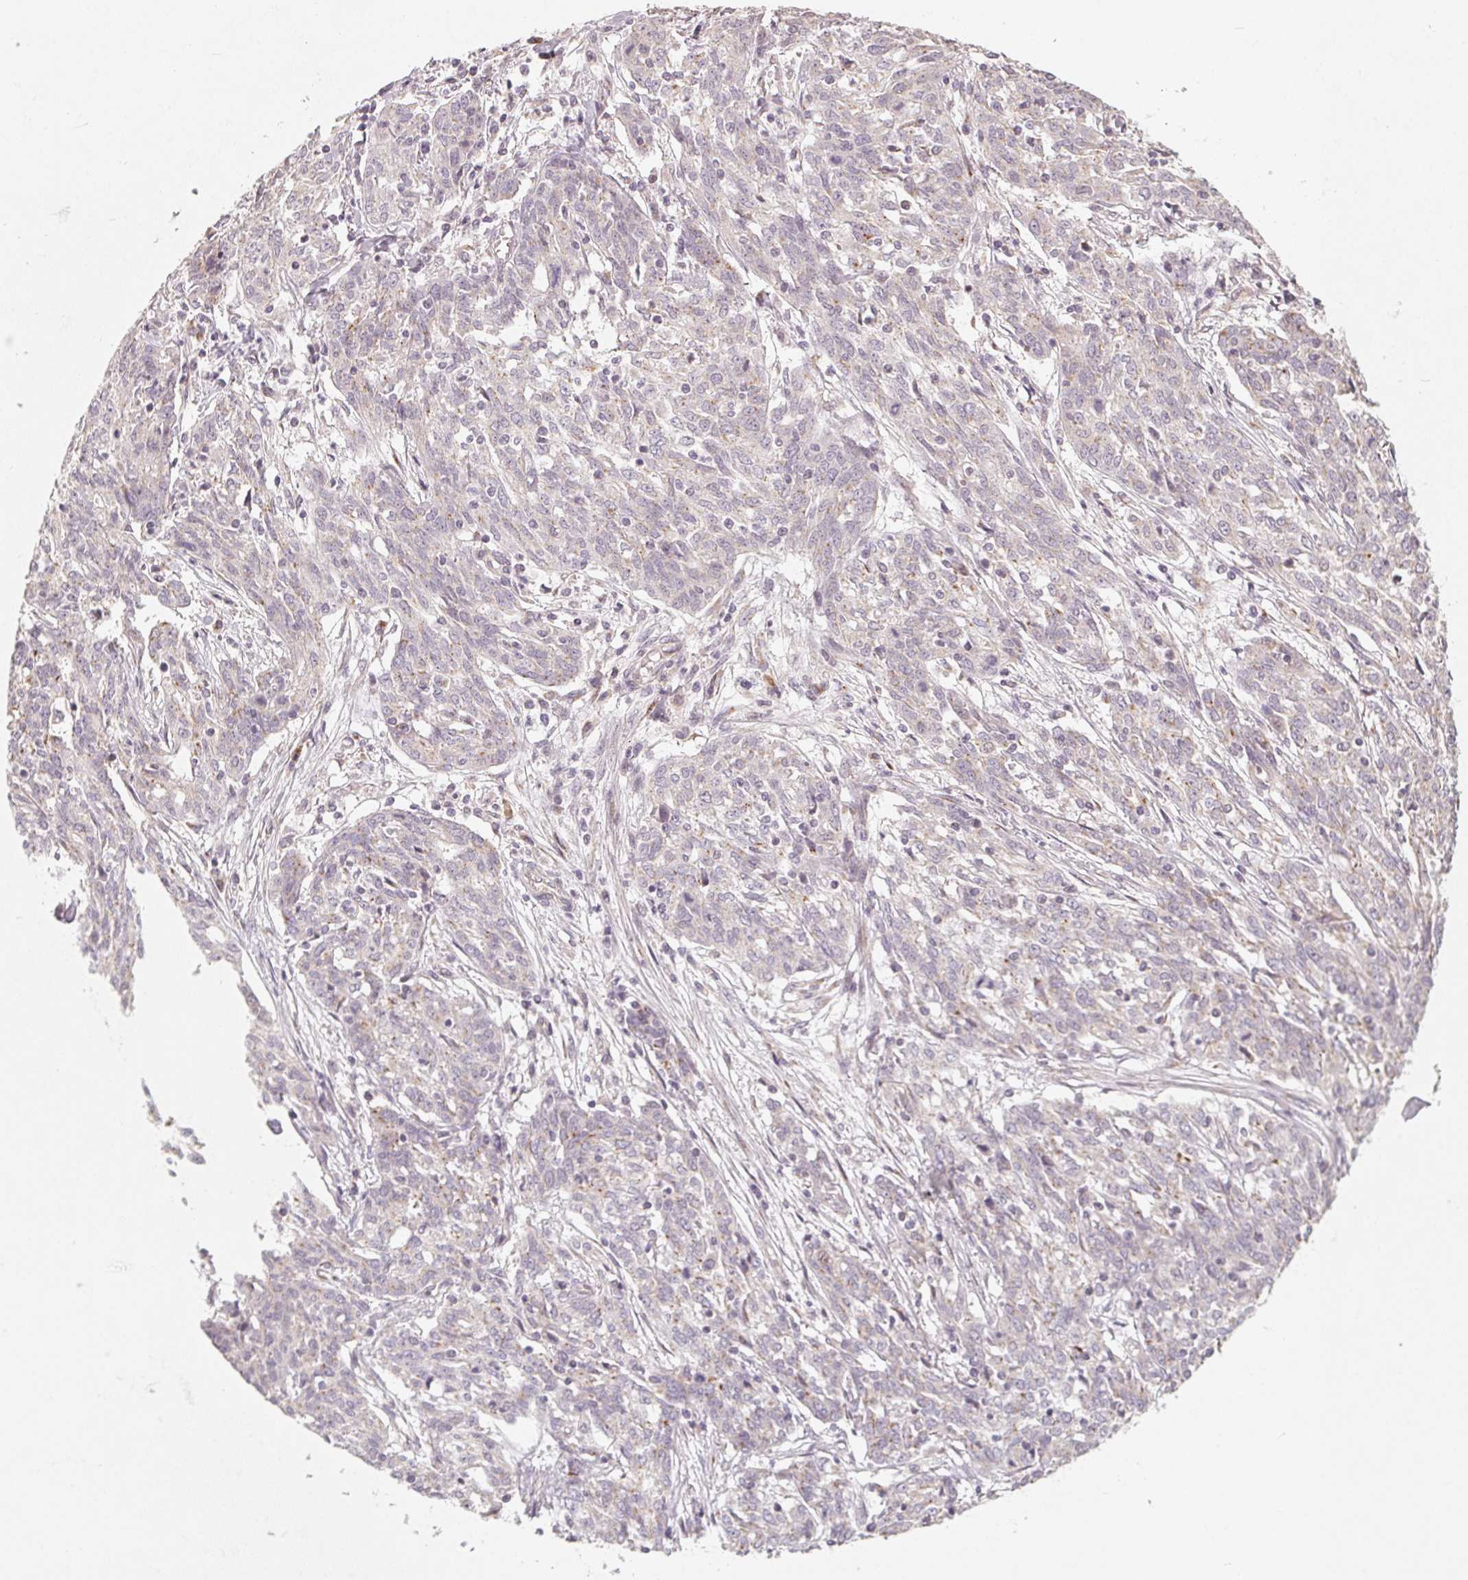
{"staining": {"intensity": "negative", "quantity": "none", "location": "none"}, "tissue": "ovarian cancer", "cell_type": "Tumor cells", "image_type": "cancer", "snomed": [{"axis": "morphology", "description": "Cystadenocarcinoma, serous, NOS"}, {"axis": "topography", "description": "Ovary"}], "caption": "A high-resolution histopathology image shows IHC staining of ovarian cancer, which shows no significant positivity in tumor cells.", "gene": "TMSB15B", "patient": {"sex": "female", "age": 67}}